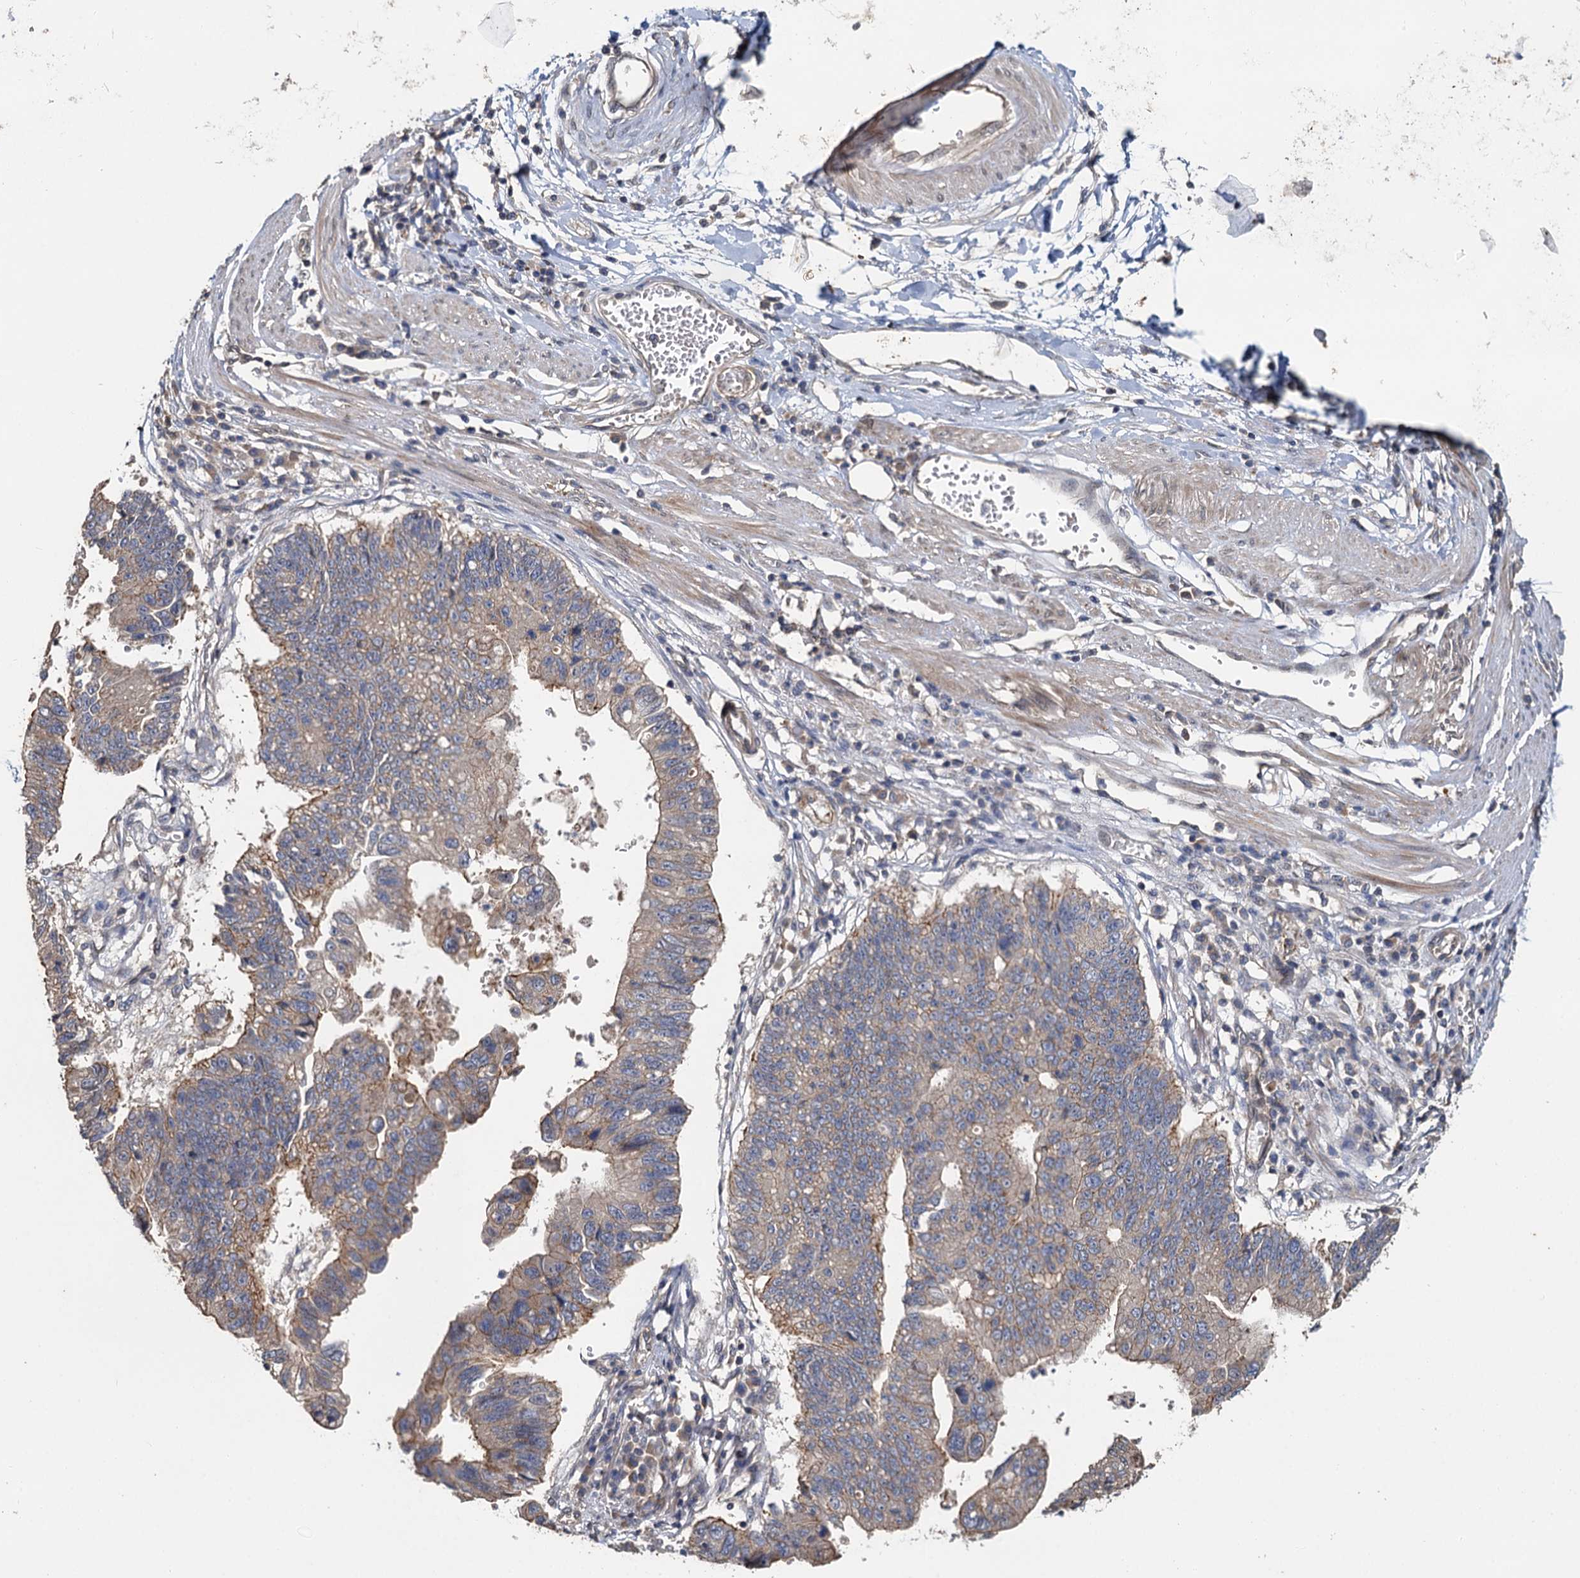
{"staining": {"intensity": "weak", "quantity": "25%-75%", "location": "cytoplasmic/membranous"}, "tissue": "stomach cancer", "cell_type": "Tumor cells", "image_type": "cancer", "snomed": [{"axis": "morphology", "description": "Adenocarcinoma, NOS"}, {"axis": "topography", "description": "Stomach"}], "caption": "Weak cytoplasmic/membranous staining for a protein is identified in about 25%-75% of tumor cells of adenocarcinoma (stomach) using IHC.", "gene": "ZNF324", "patient": {"sex": "male", "age": 59}}